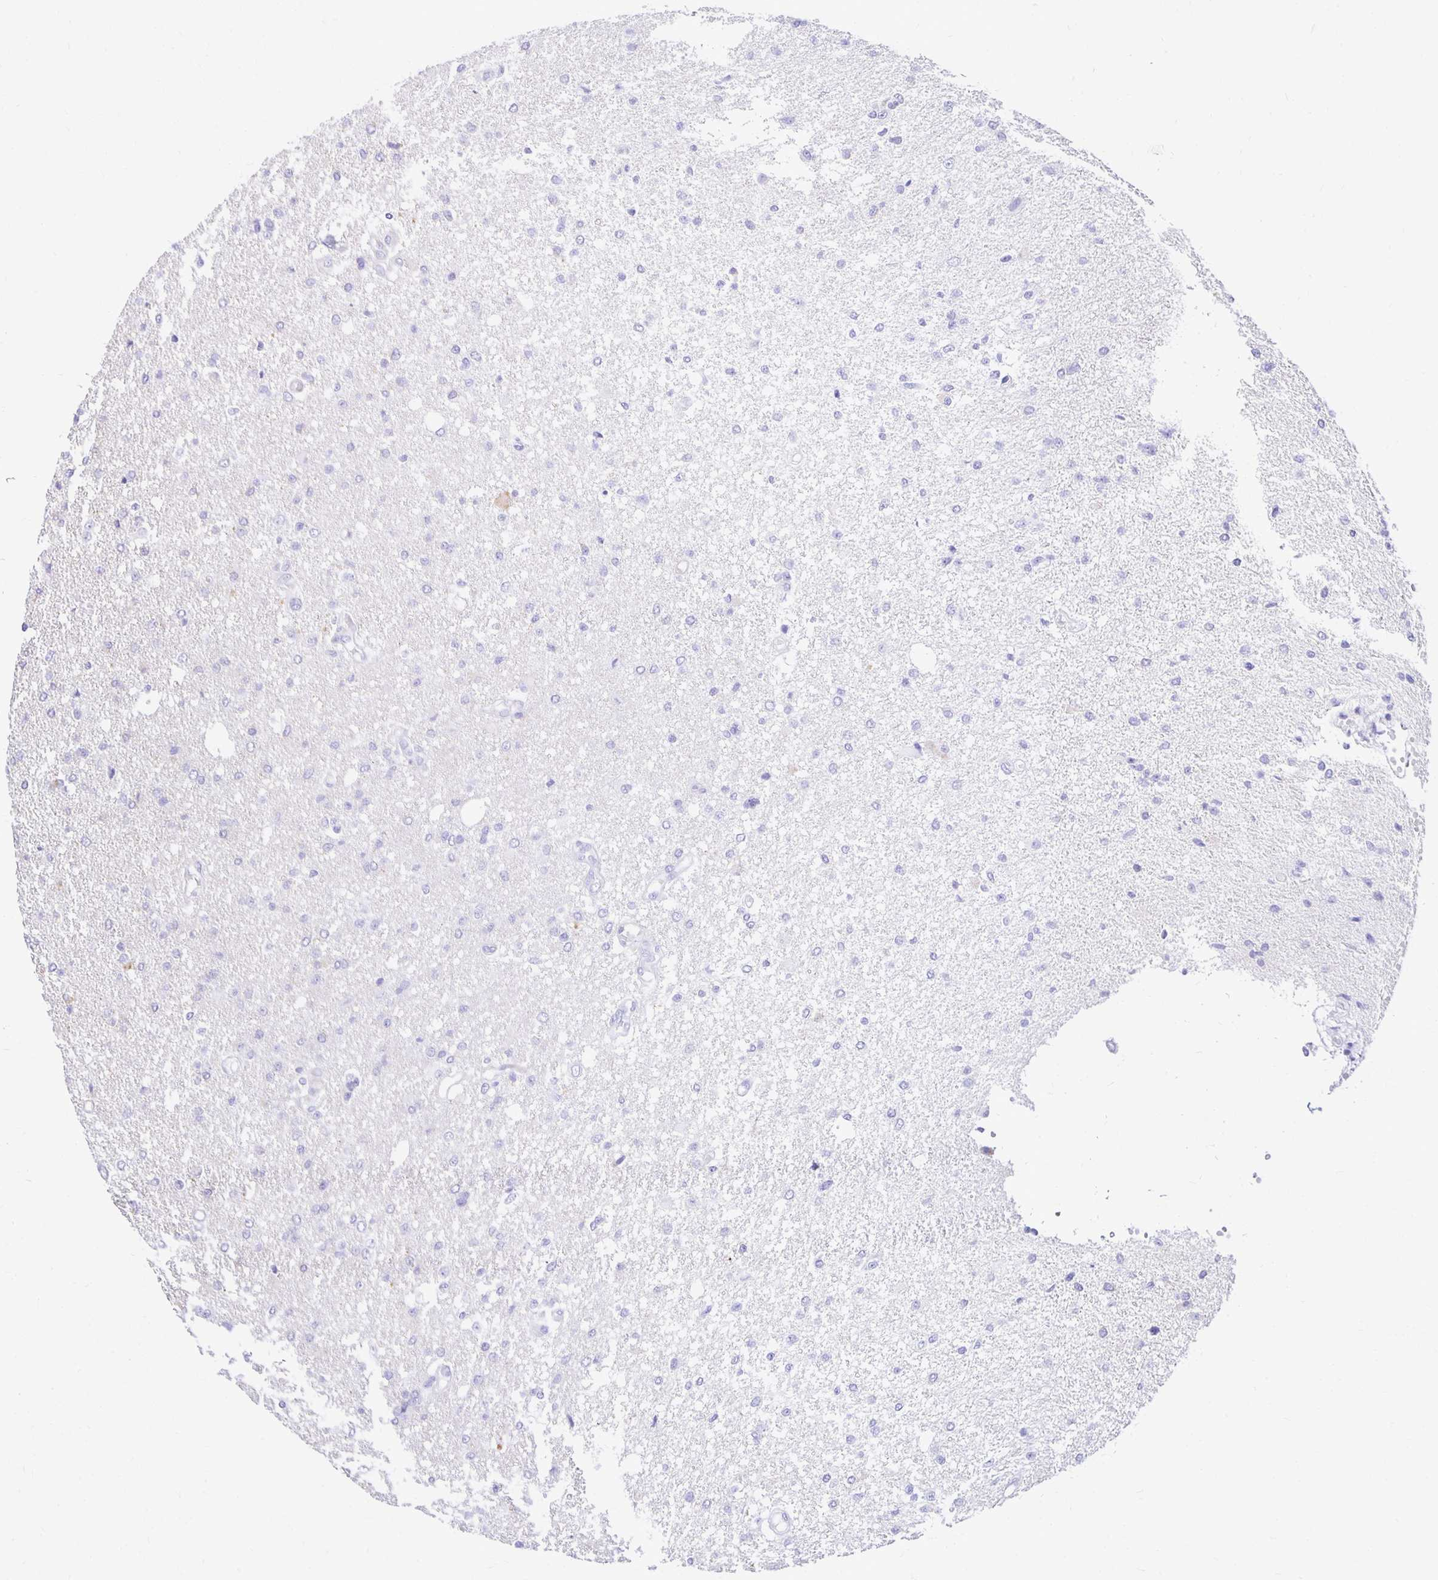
{"staining": {"intensity": "negative", "quantity": "none", "location": "none"}, "tissue": "glioma", "cell_type": "Tumor cells", "image_type": "cancer", "snomed": [{"axis": "morphology", "description": "Glioma, malignant, Low grade"}, {"axis": "topography", "description": "Brain"}], "caption": "An immunohistochemistry (IHC) image of malignant low-grade glioma is shown. There is no staining in tumor cells of malignant low-grade glioma.", "gene": "PLAAT2", "patient": {"sex": "male", "age": 26}}